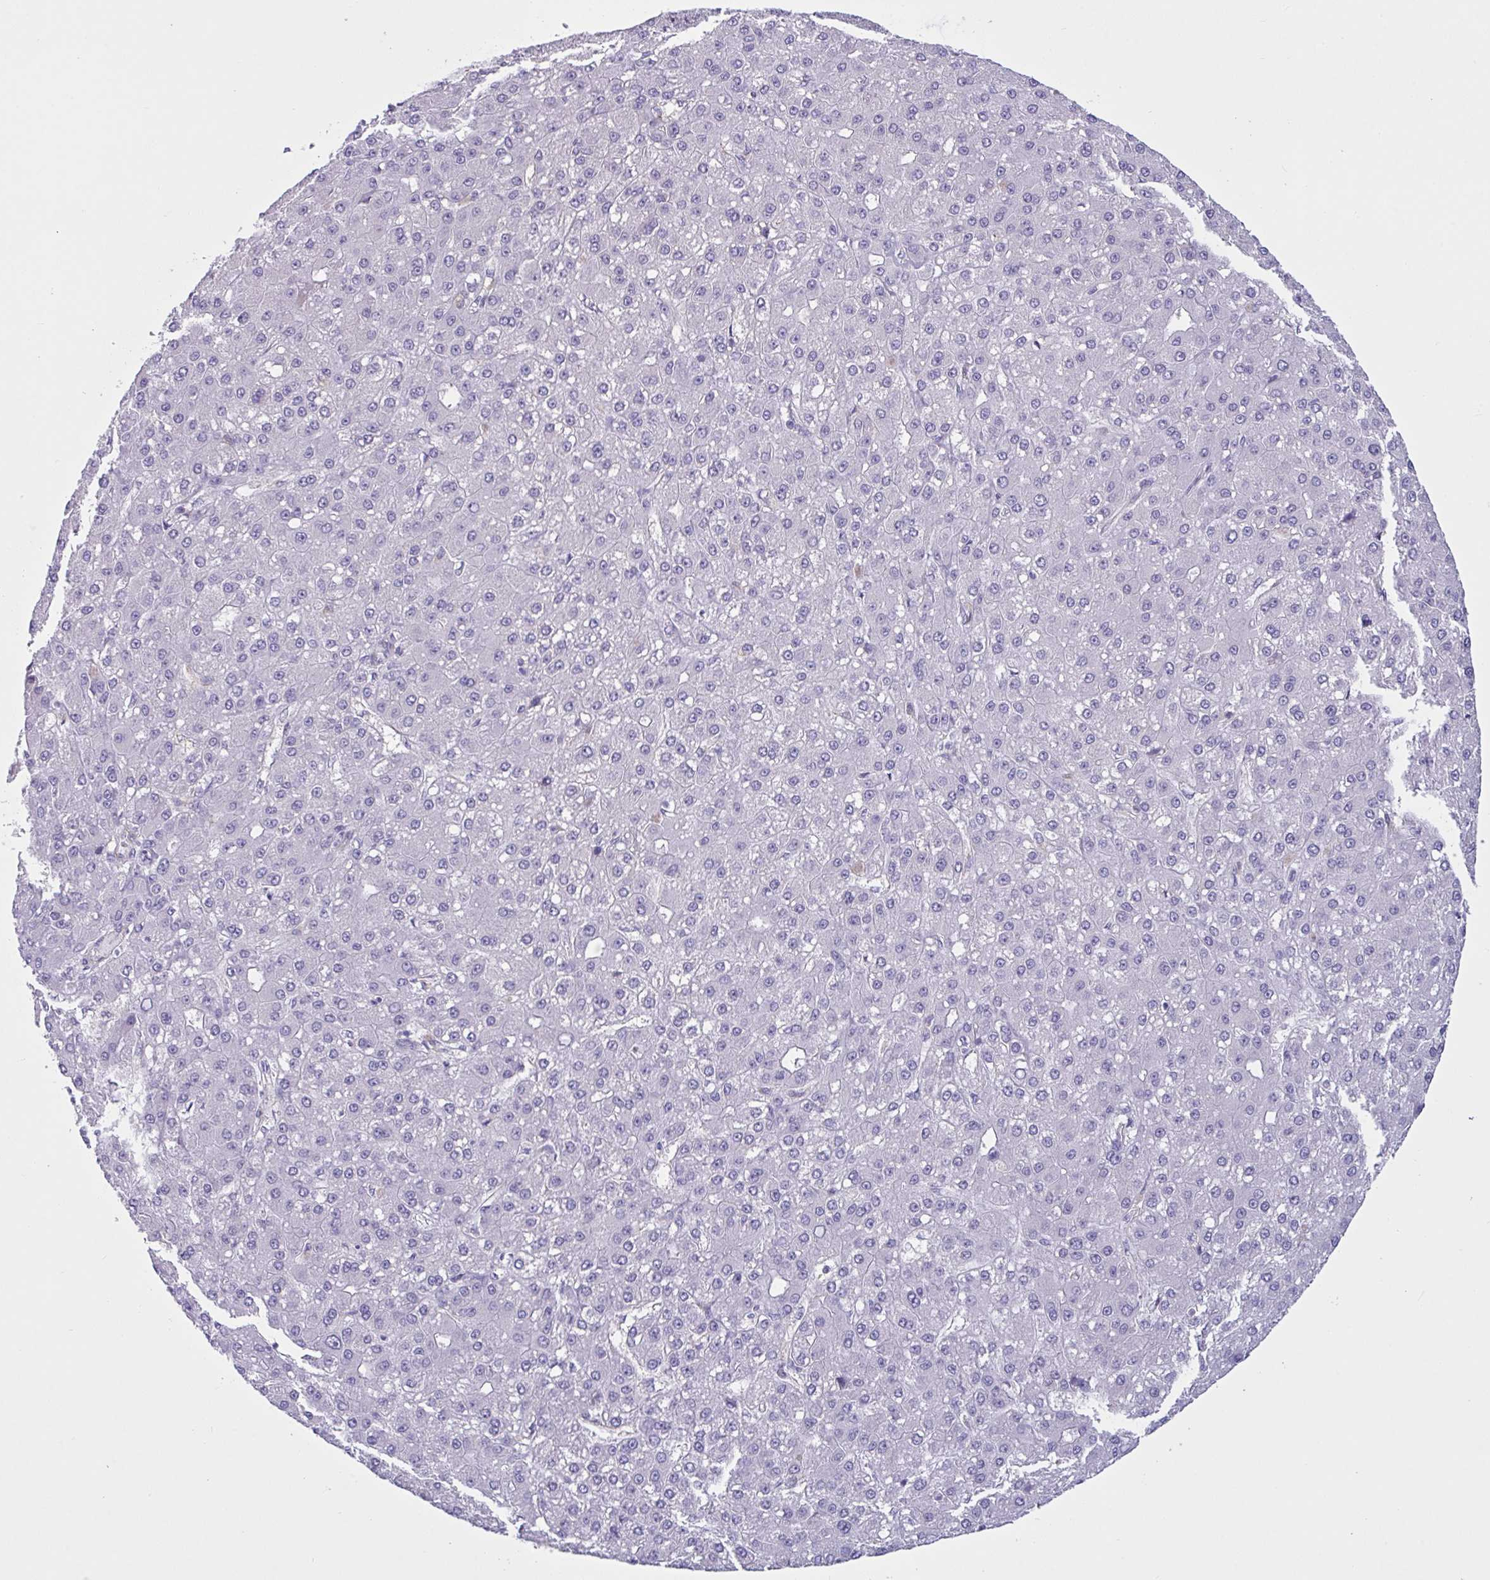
{"staining": {"intensity": "negative", "quantity": "none", "location": "none"}, "tissue": "liver cancer", "cell_type": "Tumor cells", "image_type": "cancer", "snomed": [{"axis": "morphology", "description": "Carcinoma, Hepatocellular, NOS"}, {"axis": "topography", "description": "Liver"}], "caption": "Immunohistochemical staining of liver hepatocellular carcinoma shows no significant positivity in tumor cells.", "gene": "RPL22L1", "patient": {"sex": "male", "age": 67}}